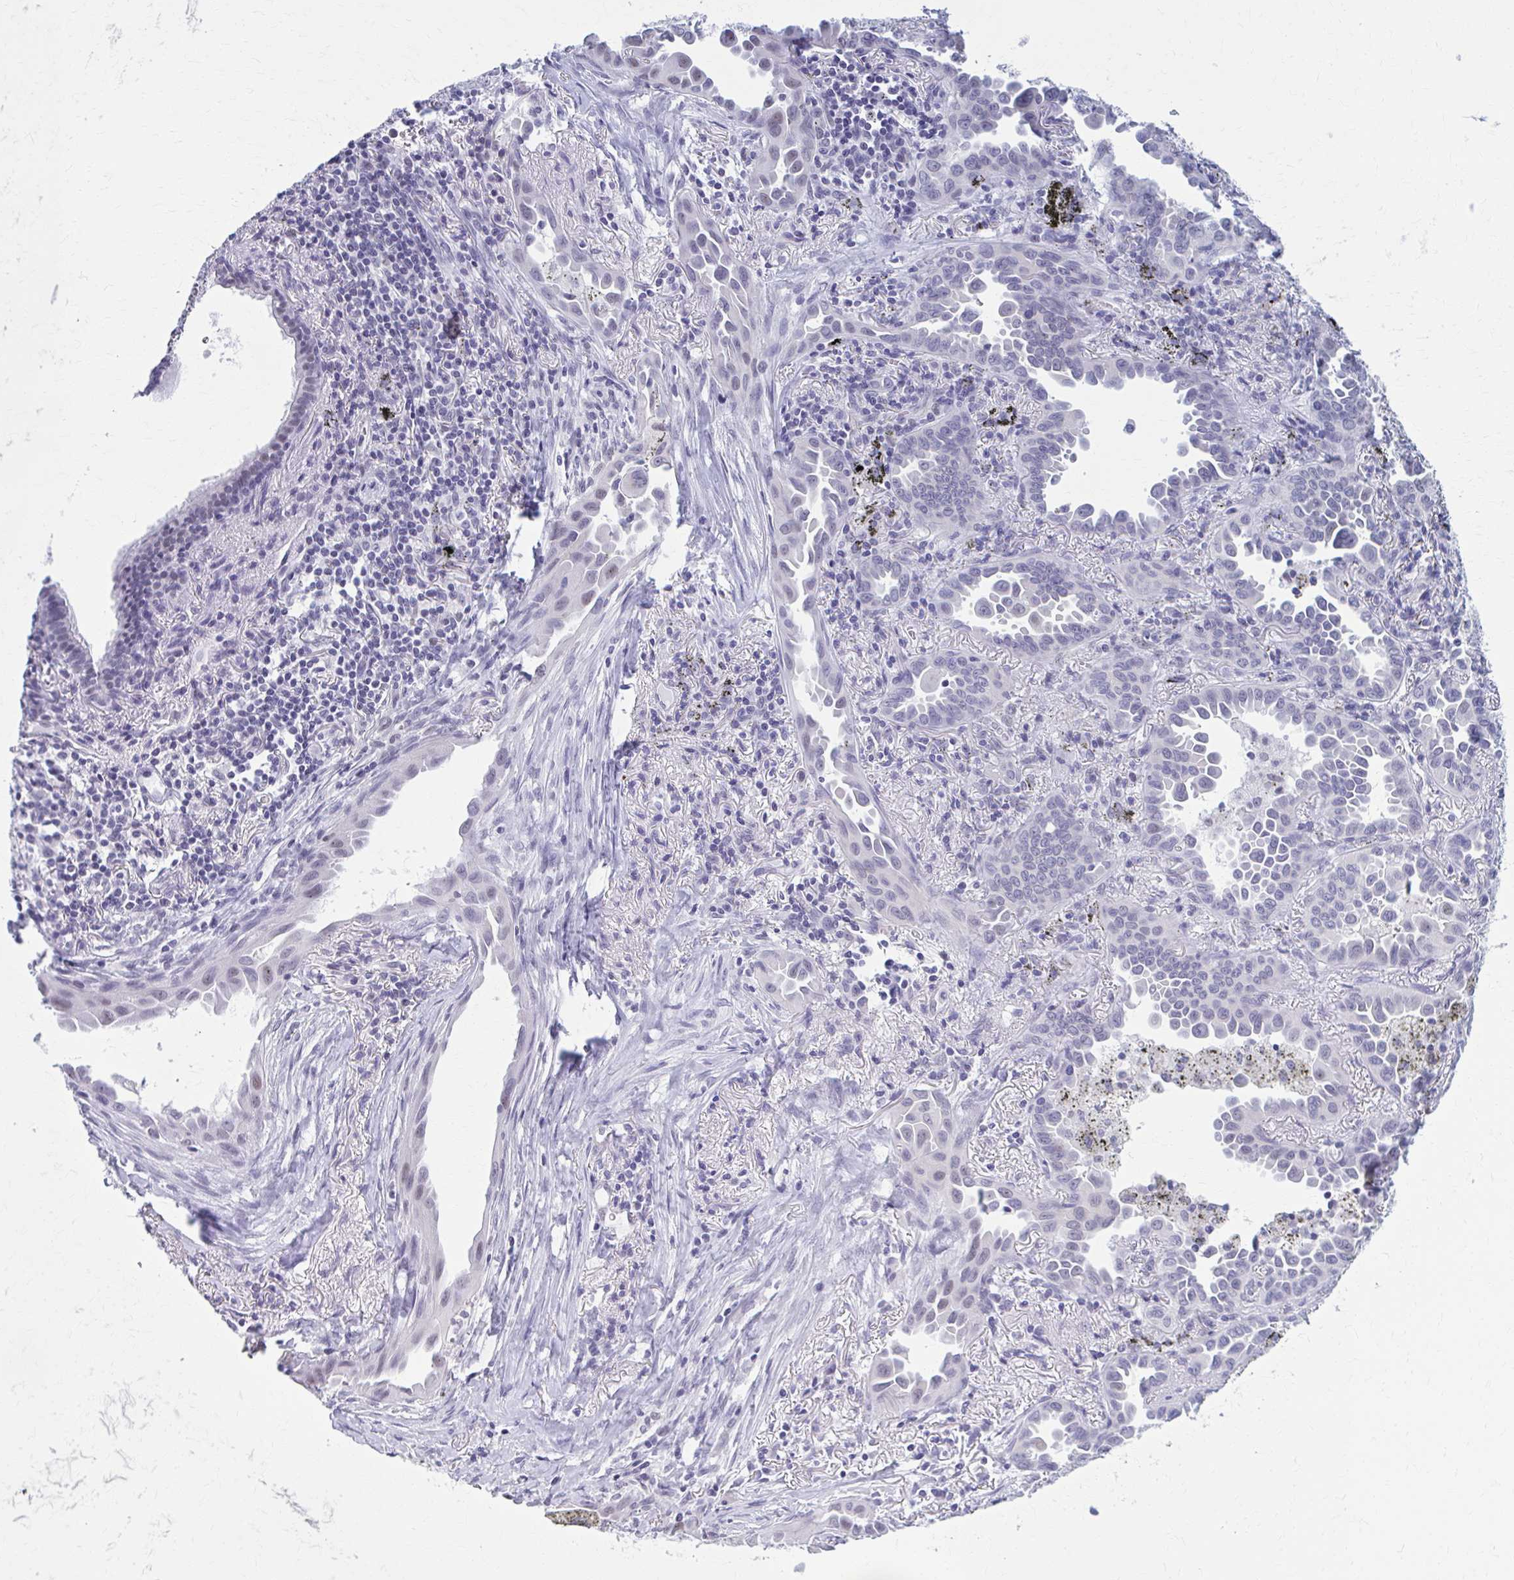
{"staining": {"intensity": "moderate", "quantity": "<25%", "location": "nuclear"}, "tissue": "lung cancer", "cell_type": "Tumor cells", "image_type": "cancer", "snomed": [{"axis": "morphology", "description": "Adenocarcinoma, NOS"}, {"axis": "topography", "description": "Lung"}], "caption": "Brown immunohistochemical staining in adenocarcinoma (lung) shows moderate nuclear positivity in approximately <25% of tumor cells. The staining was performed using DAB (3,3'-diaminobenzidine) to visualize the protein expression in brown, while the nuclei were stained in blue with hematoxylin (Magnification: 20x).", "gene": "CCDC105", "patient": {"sex": "male", "age": 68}}